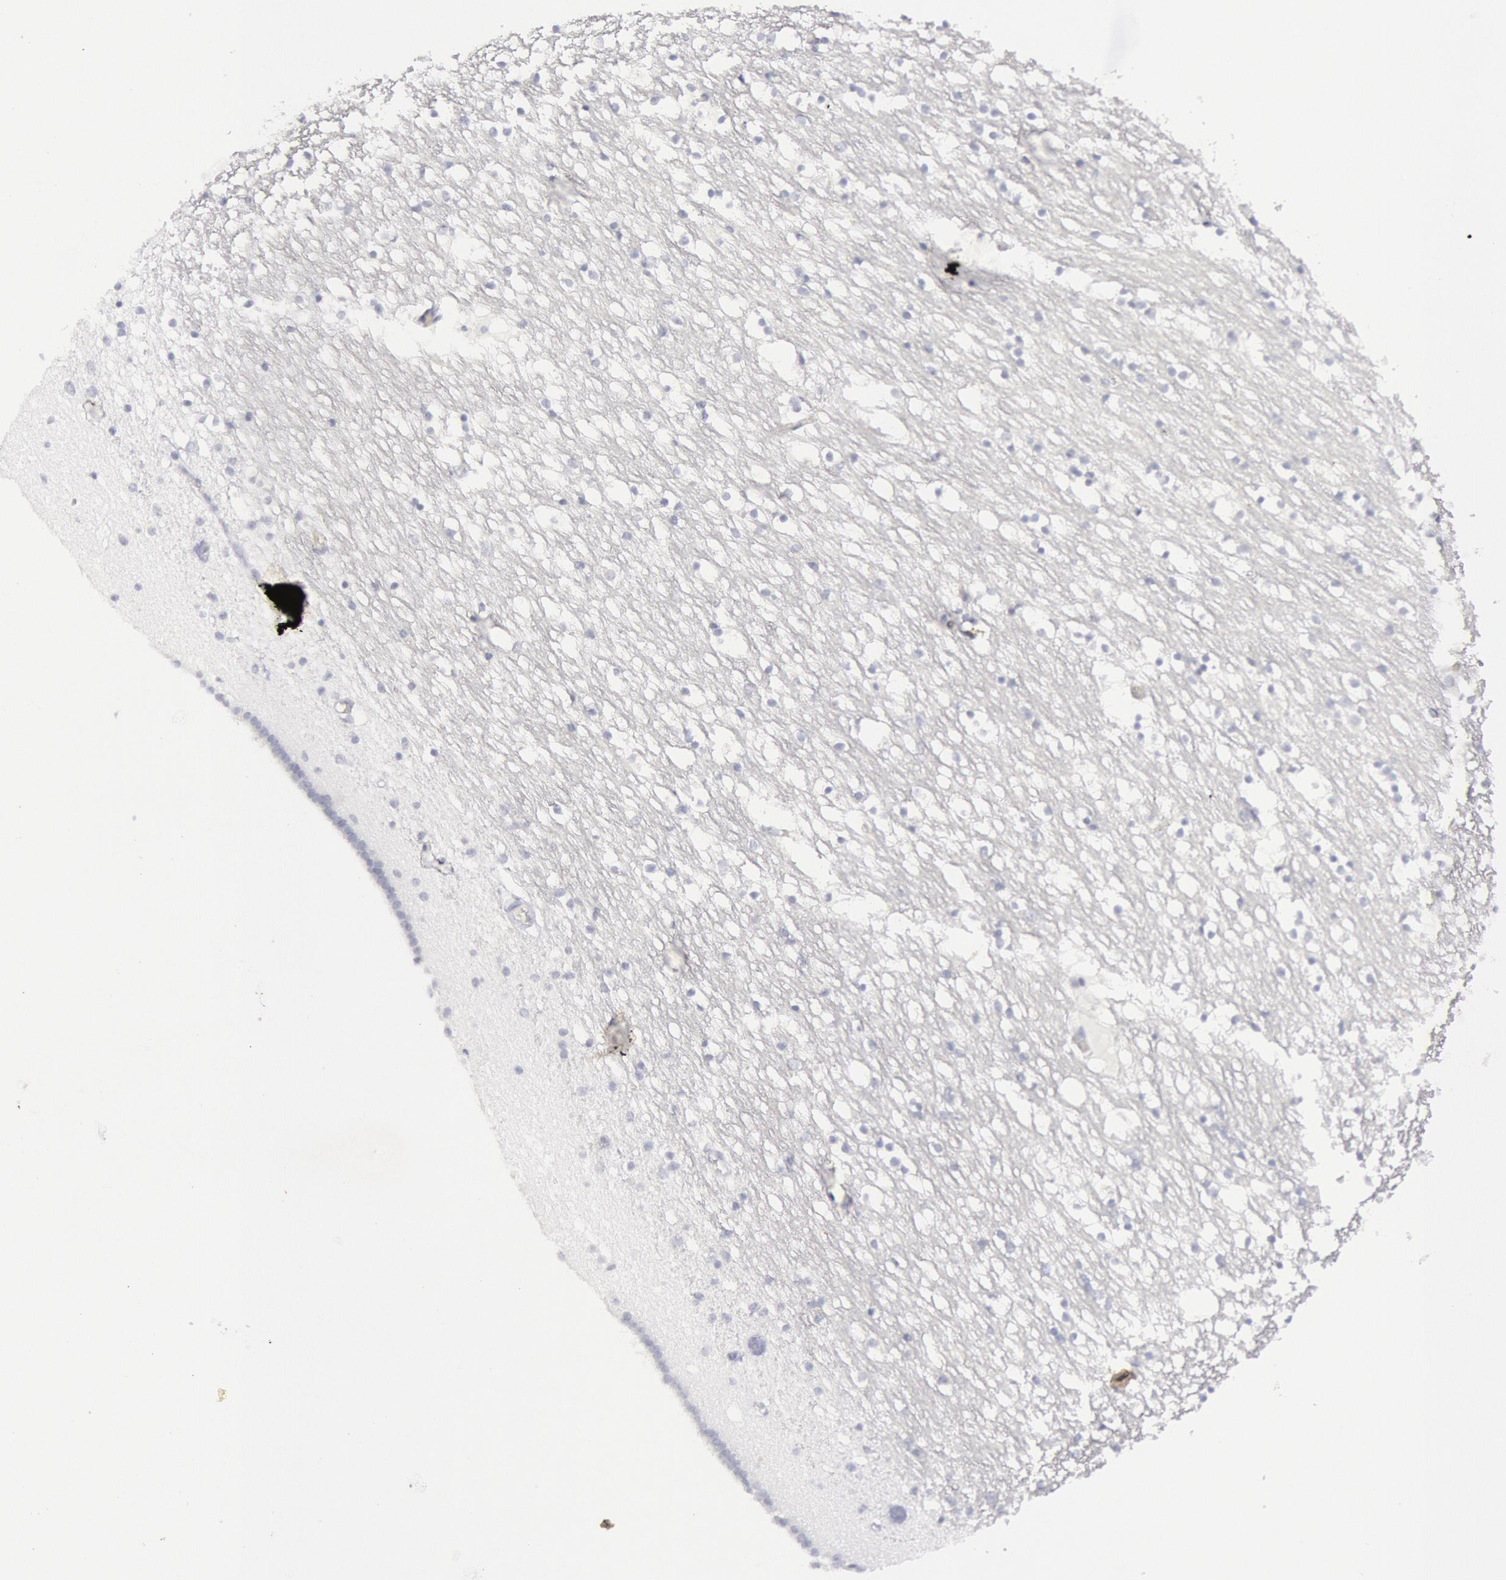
{"staining": {"intensity": "negative", "quantity": "none", "location": "none"}, "tissue": "caudate", "cell_type": "Glial cells", "image_type": "normal", "snomed": [{"axis": "morphology", "description": "Normal tissue, NOS"}, {"axis": "topography", "description": "Lateral ventricle wall"}], "caption": "Immunohistochemistry (IHC) photomicrograph of unremarkable caudate: human caudate stained with DAB displays no significant protein expression in glial cells. (Stains: DAB (3,3'-diaminobenzidine) IHC with hematoxylin counter stain, Microscopy: brightfield microscopy at high magnification).", "gene": "CDH13", "patient": {"sex": "male", "age": 45}}